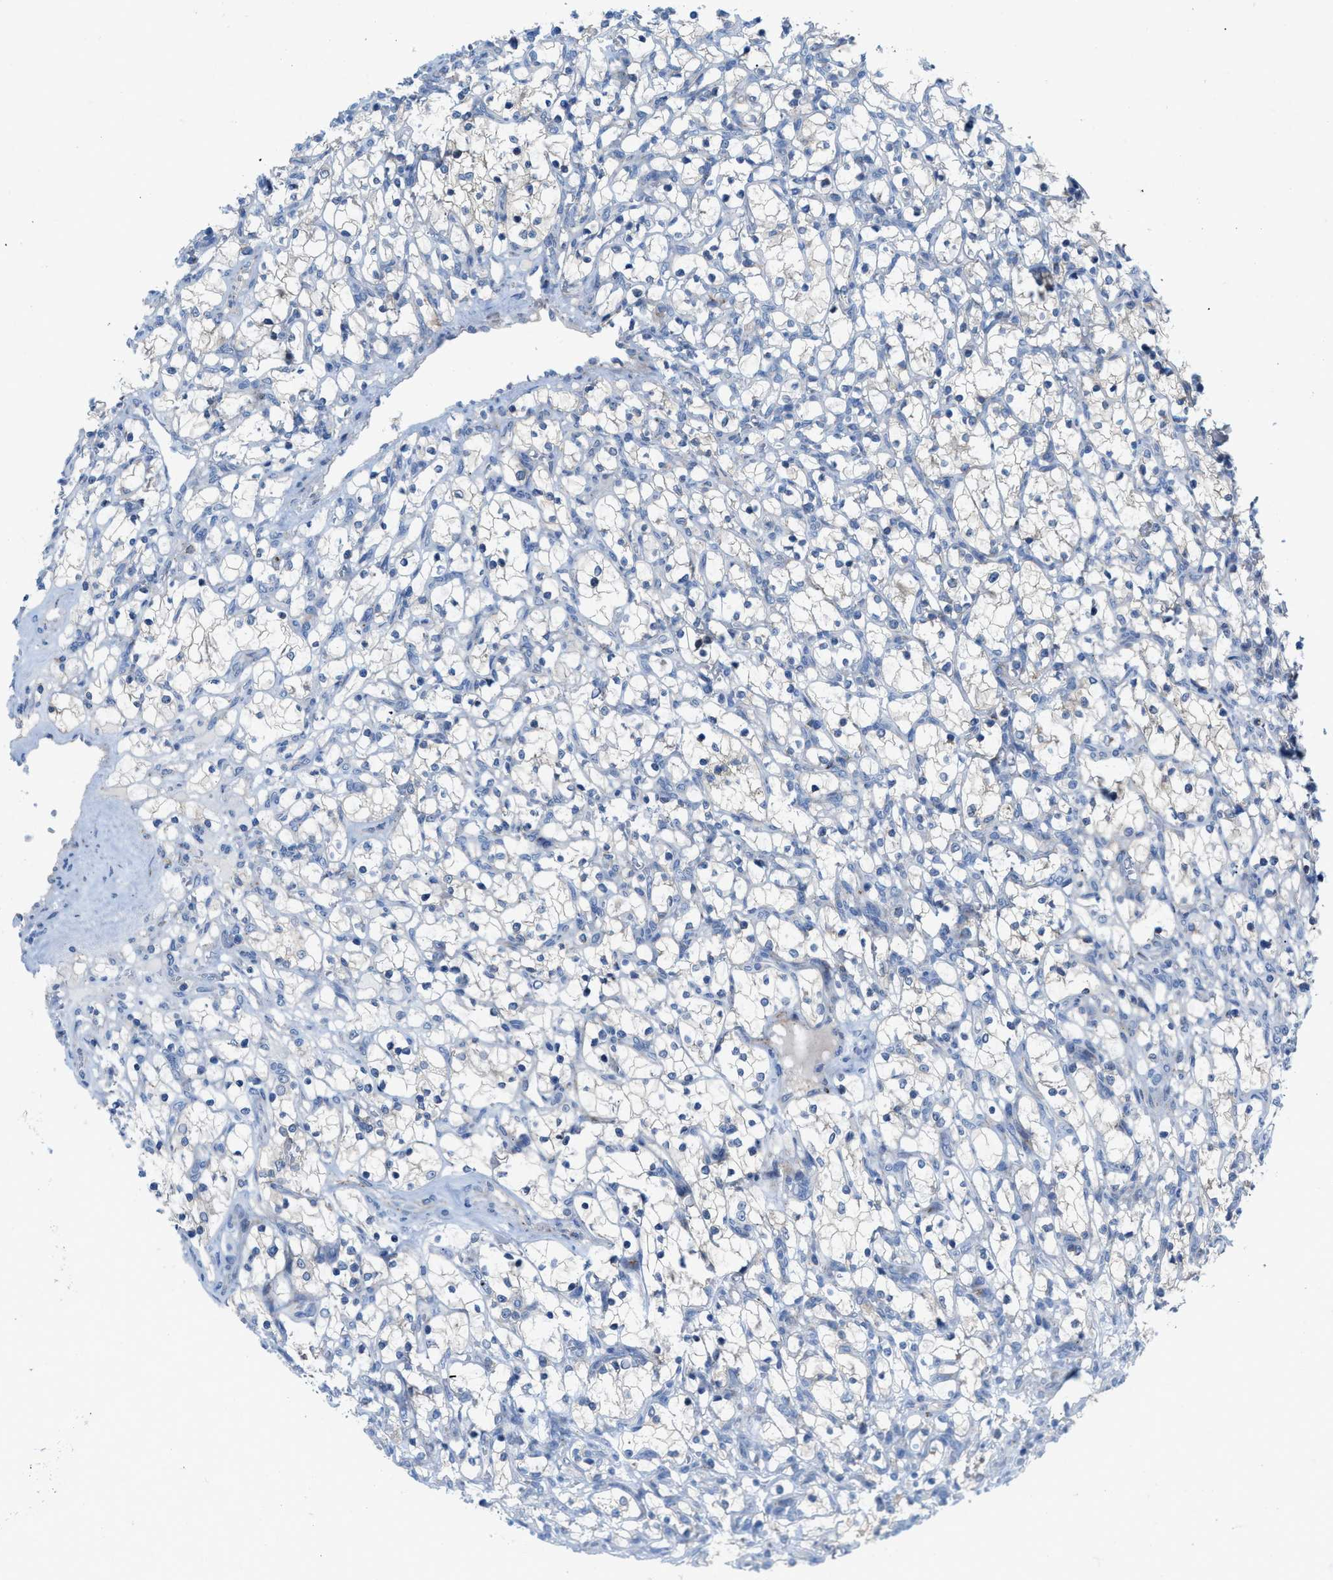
{"staining": {"intensity": "negative", "quantity": "none", "location": "none"}, "tissue": "renal cancer", "cell_type": "Tumor cells", "image_type": "cancer", "snomed": [{"axis": "morphology", "description": "Adenocarcinoma, NOS"}, {"axis": "topography", "description": "Kidney"}], "caption": "Tumor cells show no significant expression in renal cancer (adenocarcinoma).", "gene": "RBBP9", "patient": {"sex": "female", "age": 69}}